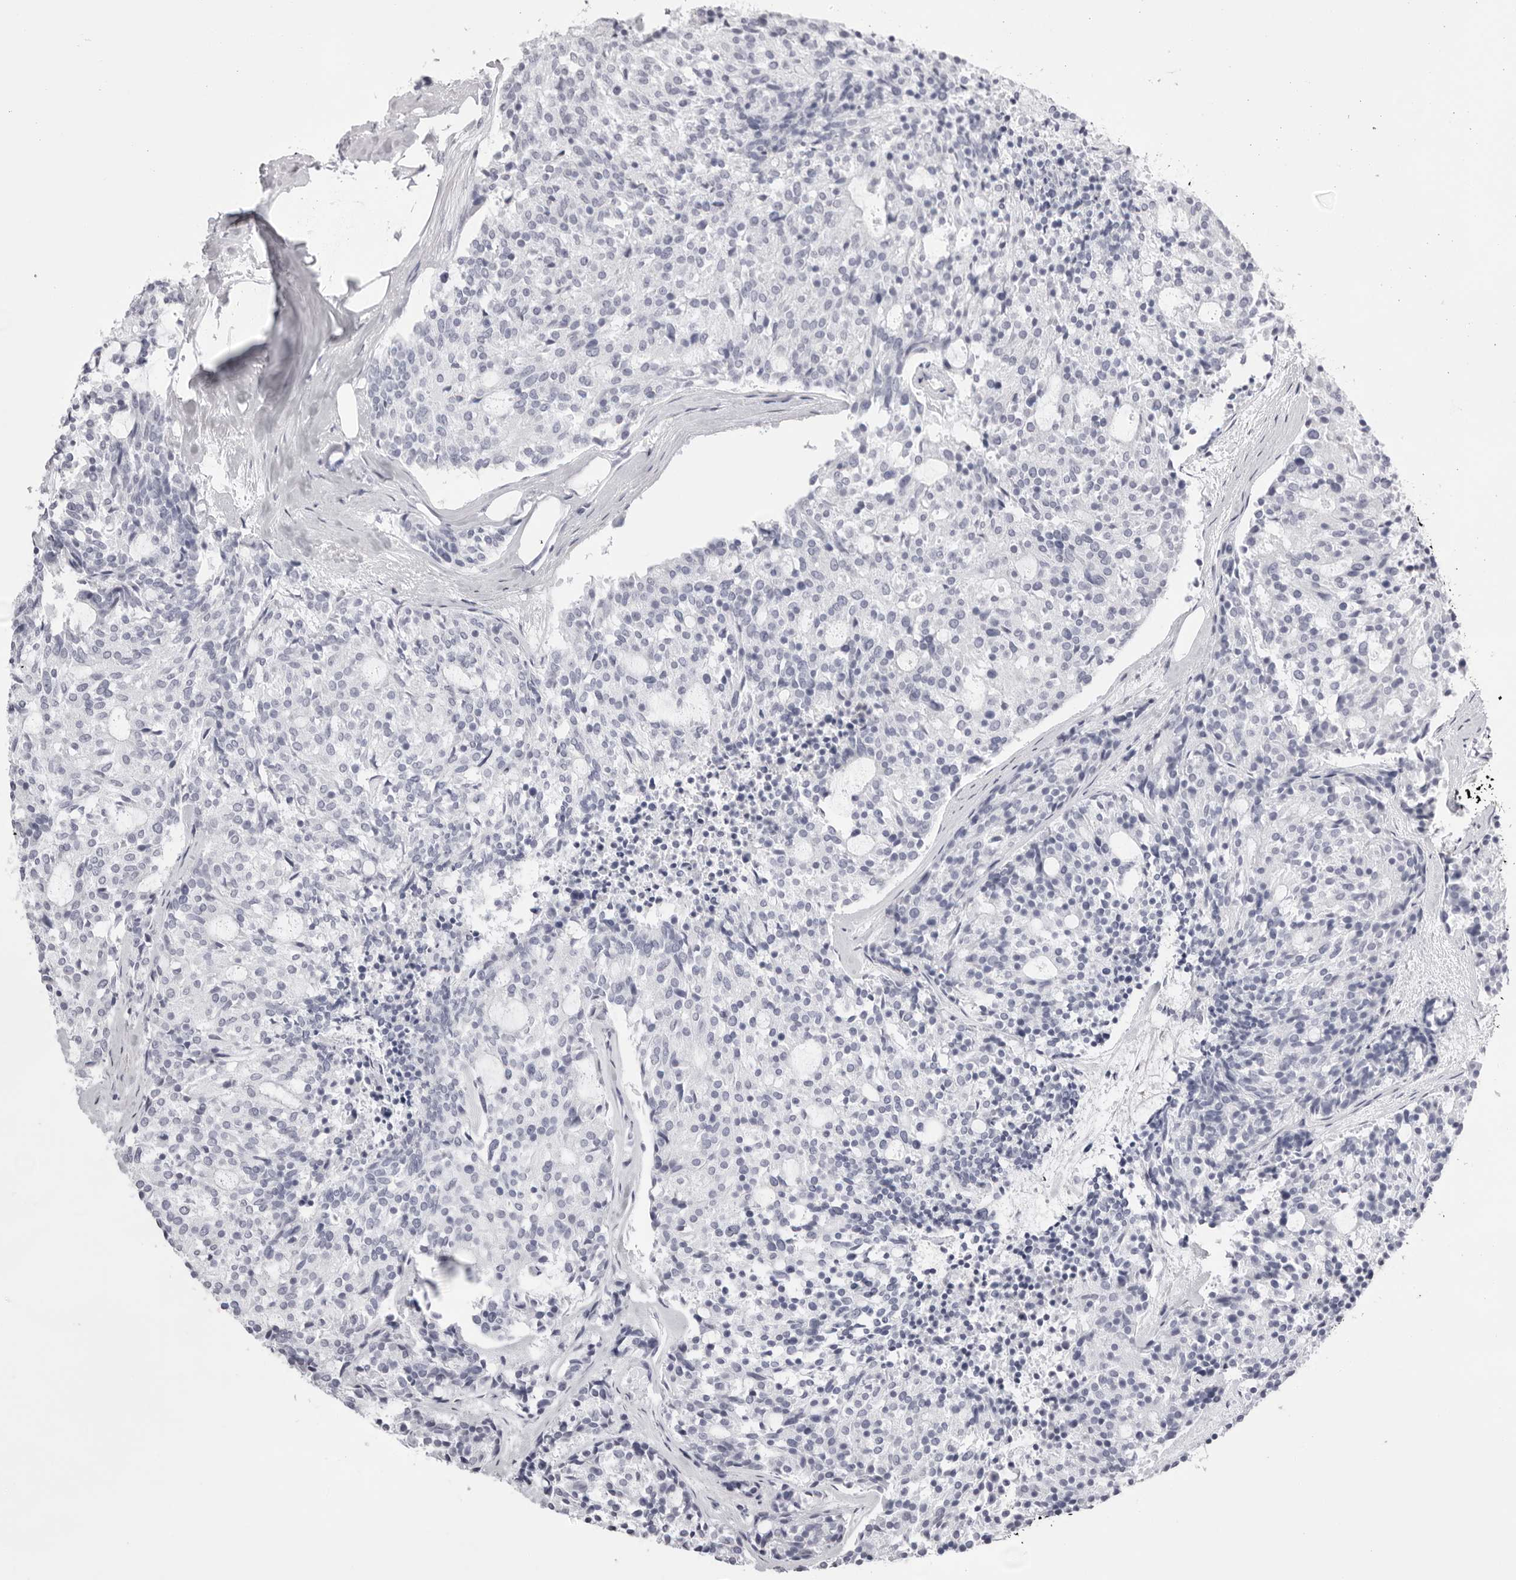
{"staining": {"intensity": "negative", "quantity": "none", "location": "none"}, "tissue": "carcinoid", "cell_type": "Tumor cells", "image_type": "cancer", "snomed": [{"axis": "morphology", "description": "Carcinoid, malignant, NOS"}, {"axis": "topography", "description": "Pancreas"}], "caption": "IHC photomicrograph of neoplastic tissue: human carcinoid (malignant) stained with DAB (3,3'-diaminobenzidine) reveals no significant protein positivity in tumor cells. Brightfield microscopy of immunohistochemistry (IHC) stained with DAB (3,3'-diaminobenzidine) (brown) and hematoxylin (blue), captured at high magnification.", "gene": "TMOD4", "patient": {"sex": "female", "age": 54}}